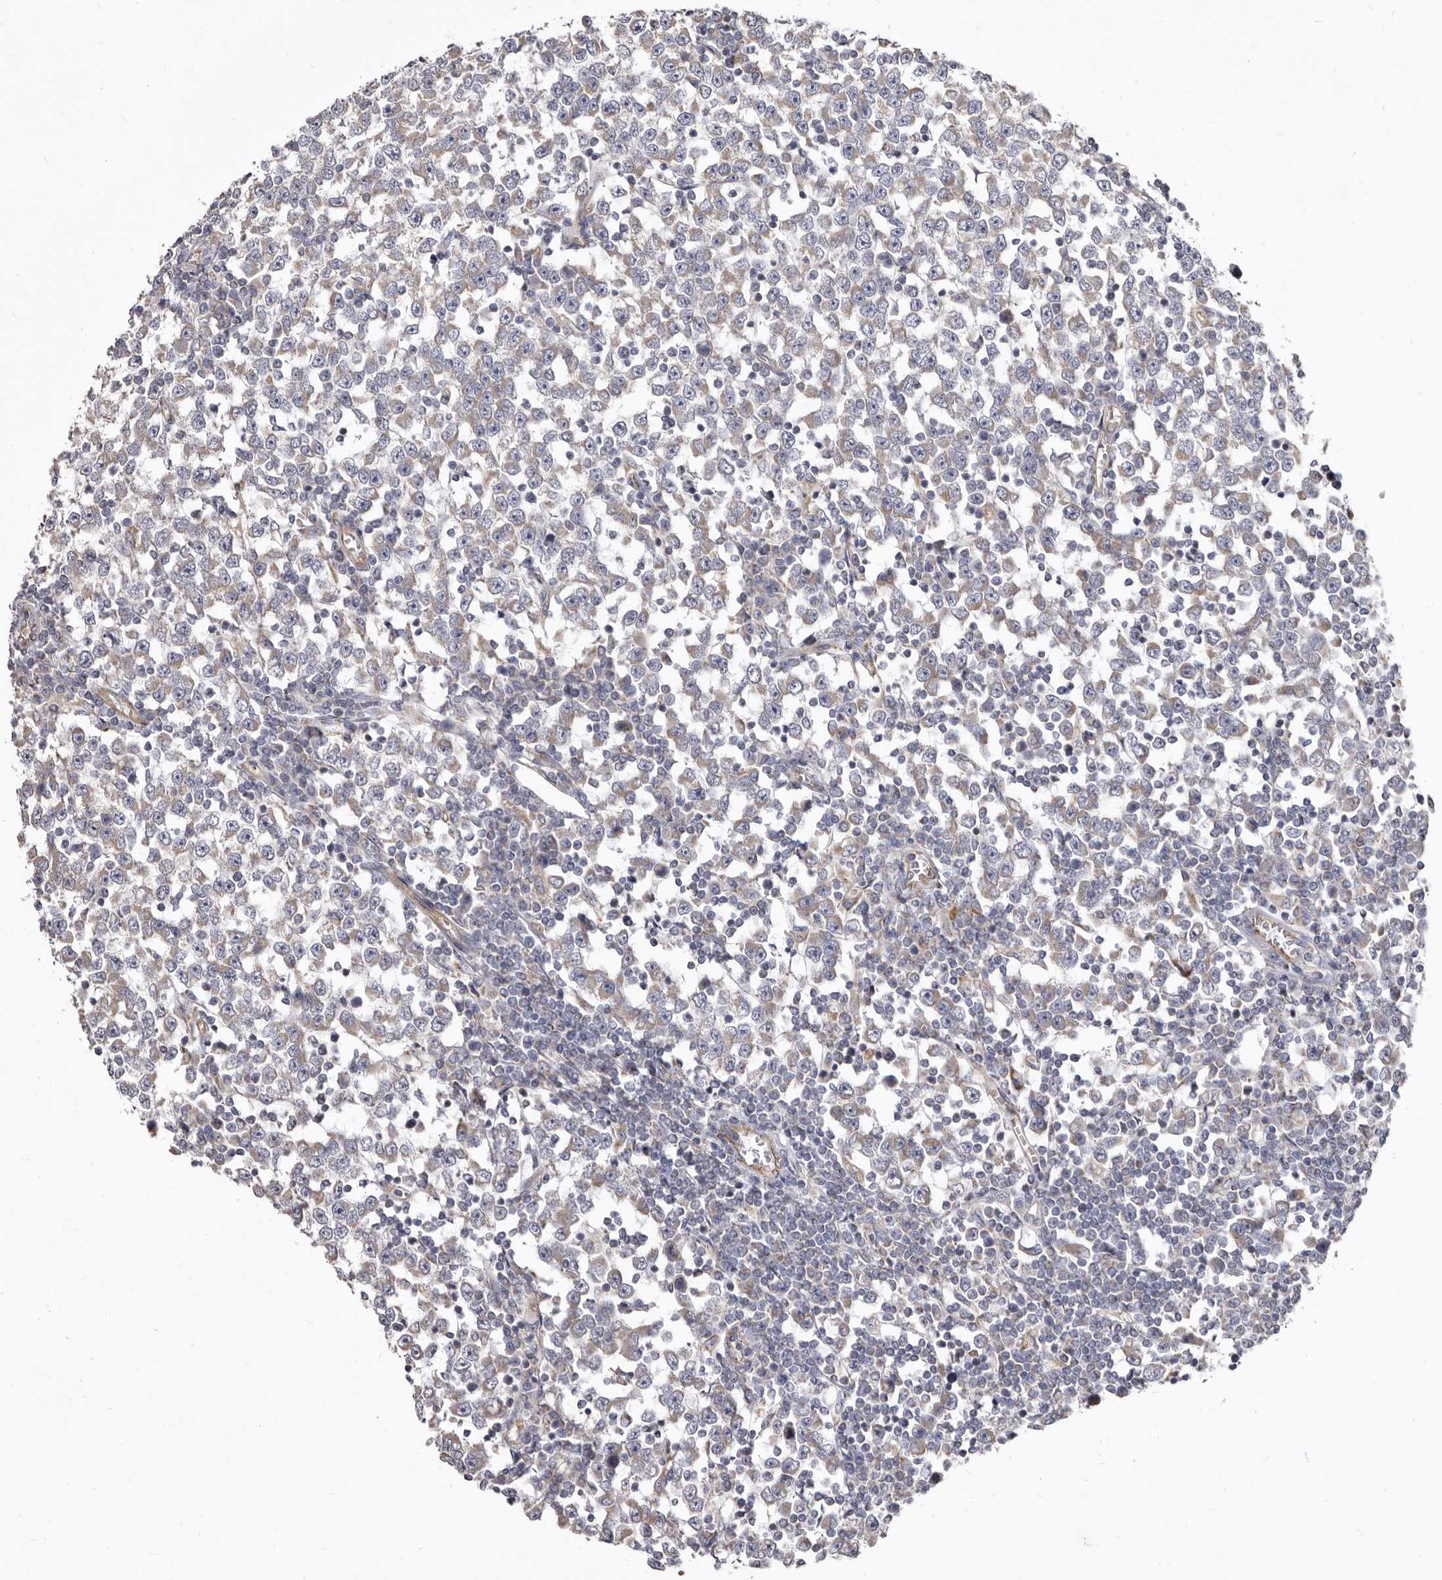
{"staining": {"intensity": "weak", "quantity": ">75%", "location": "cytoplasmic/membranous"}, "tissue": "testis cancer", "cell_type": "Tumor cells", "image_type": "cancer", "snomed": [{"axis": "morphology", "description": "Seminoma, NOS"}, {"axis": "topography", "description": "Testis"}], "caption": "A high-resolution histopathology image shows immunohistochemistry (IHC) staining of seminoma (testis), which exhibits weak cytoplasmic/membranous expression in about >75% of tumor cells.", "gene": "FMO2", "patient": {"sex": "male", "age": 65}}